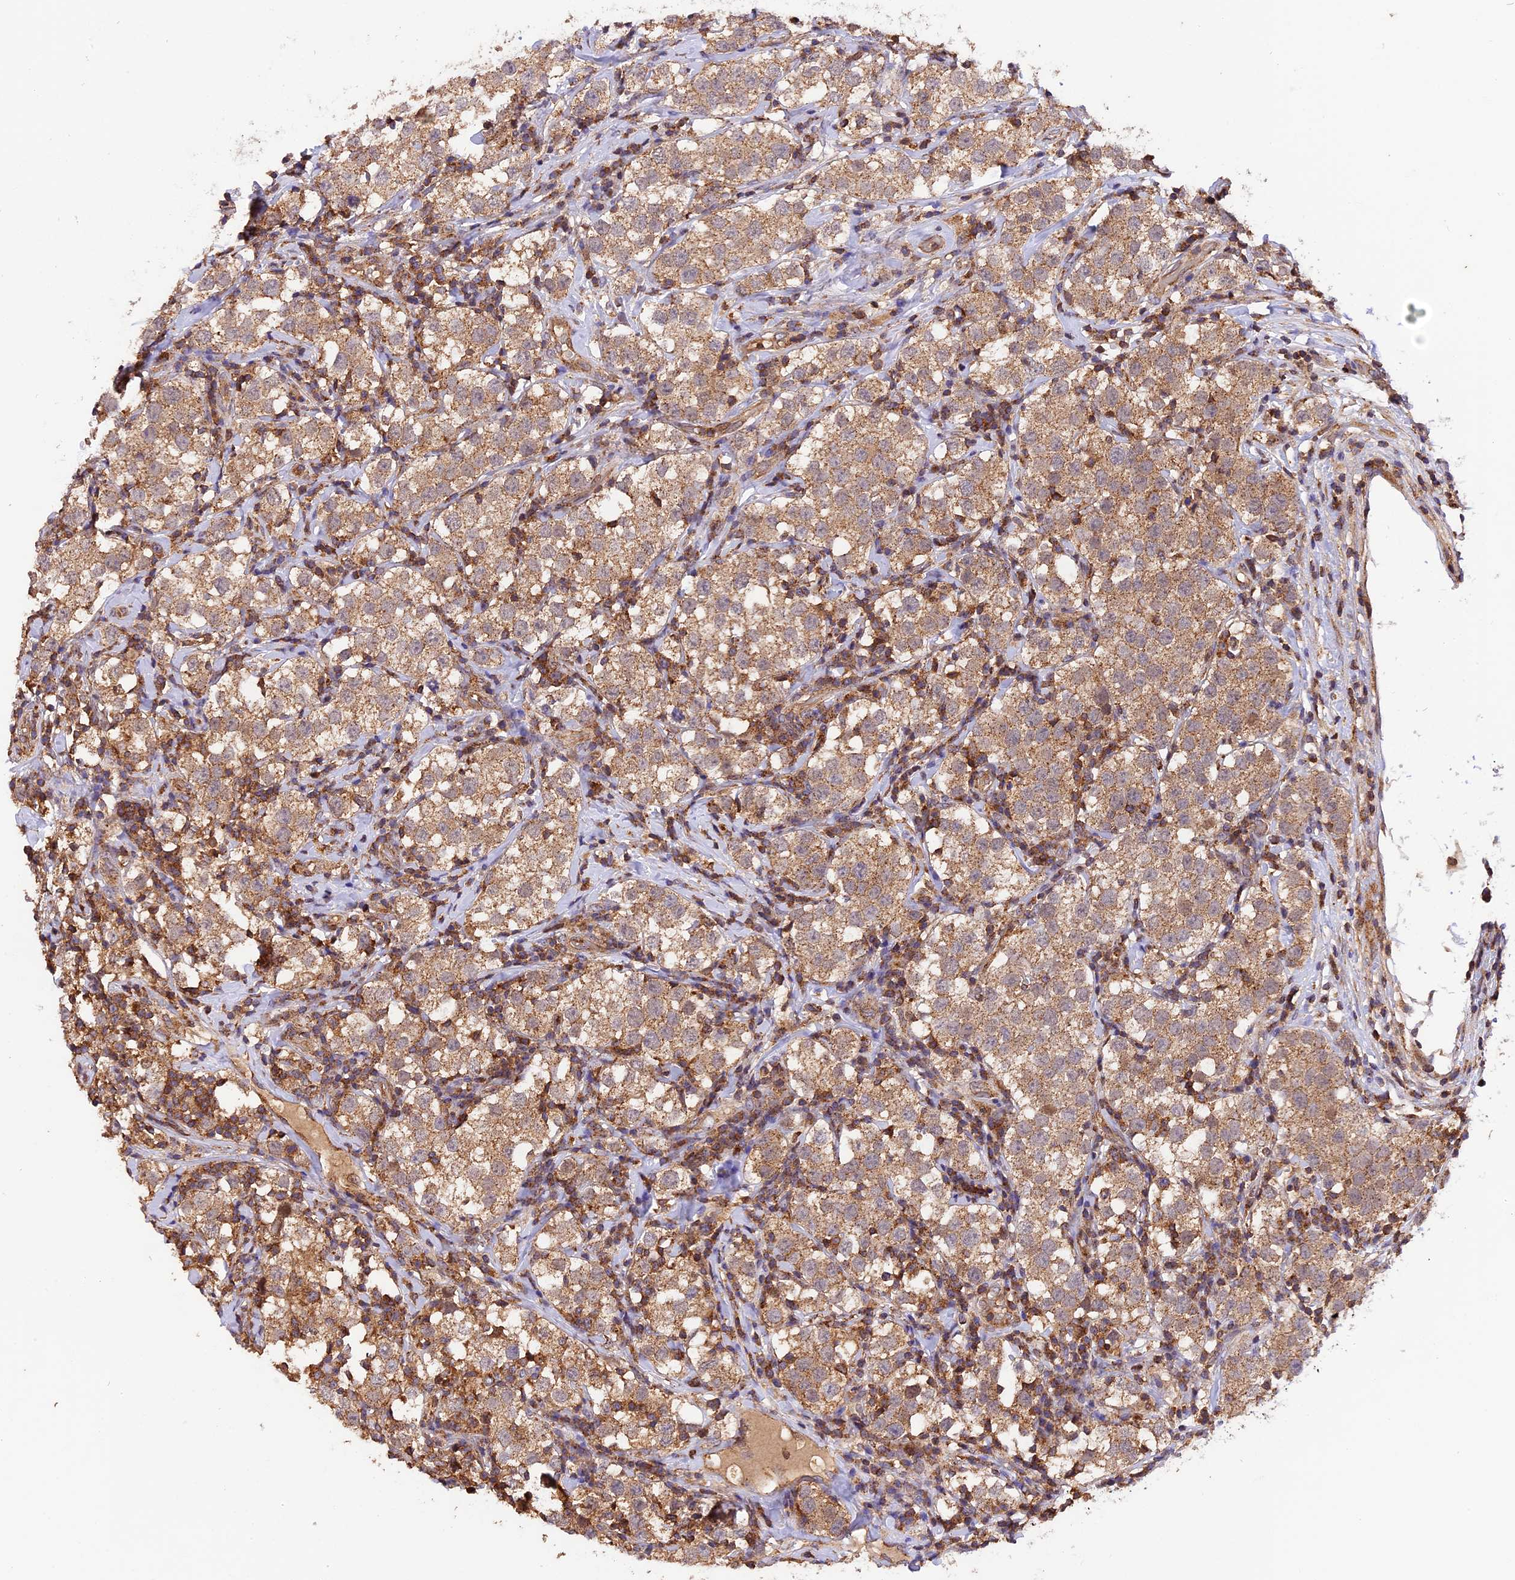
{"staining": {"intensity": "moderate", "quantity": ">75%", "location": "cytoplasmic/membranous"}, "tissue": "testis cancer", "cell_type": "Tumor cells", "image_type": "cancer", "snomed": [{"axis": "morphology", "description": "Seminoma, NOS"}, {"axis": "topography", "description": "Testis"}], "caption": "This micrograph displays immunohistochemistry (IHC) staining of human seminoma (testis), with medium moderate cytoplasmic/membranous staining in approximately >75% of tumor cells.", "gene": "PEX3", "patient": {"sex": "male", "age": 34}}